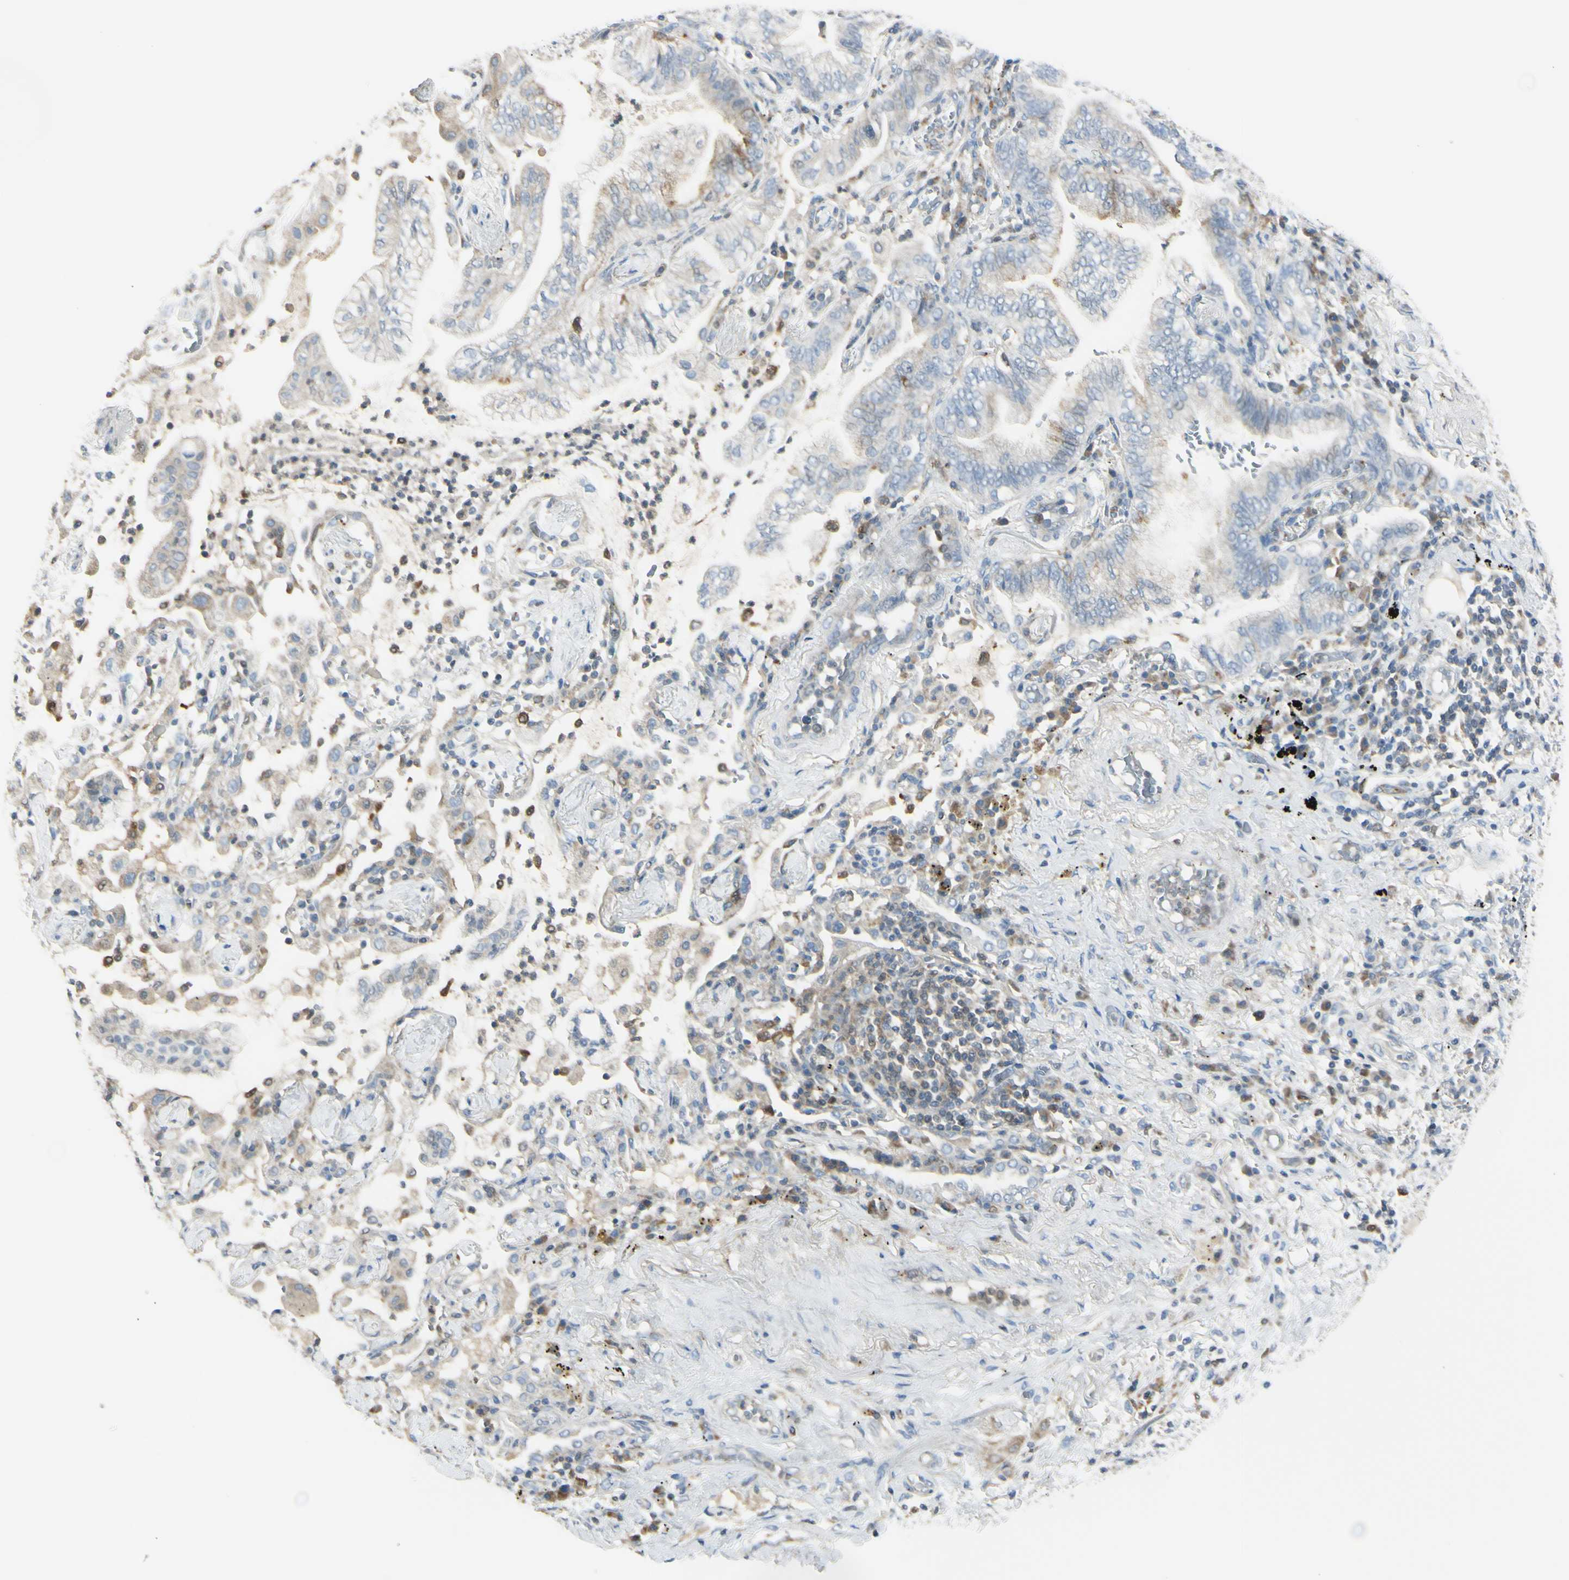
{"staining": {"intensity": "weak", "quantity": ">75%", "location": "cytoplasmic/membranous"}, "tissue": "lung cancer", "cell_type": "Tumor cells", "image_type": "cancer", "snomed": [{"axis": "morphology", "description": "Normal tissue, NOS"}, {"axis": "morphology", "description": "Adenocarcinoma, NOS"}, {"axis": "topography", "description": "Bronchus"}, {"axis": "topography", "description": "Lung"}], "caption": "A low amount of weak cytoplasmic/membranous positivity is identified in about >75% of tumor cells in adenocarcinoma (lung) tissue.", "gene": "CYRIB", "patient": {"sex": "female", "age": 70}}